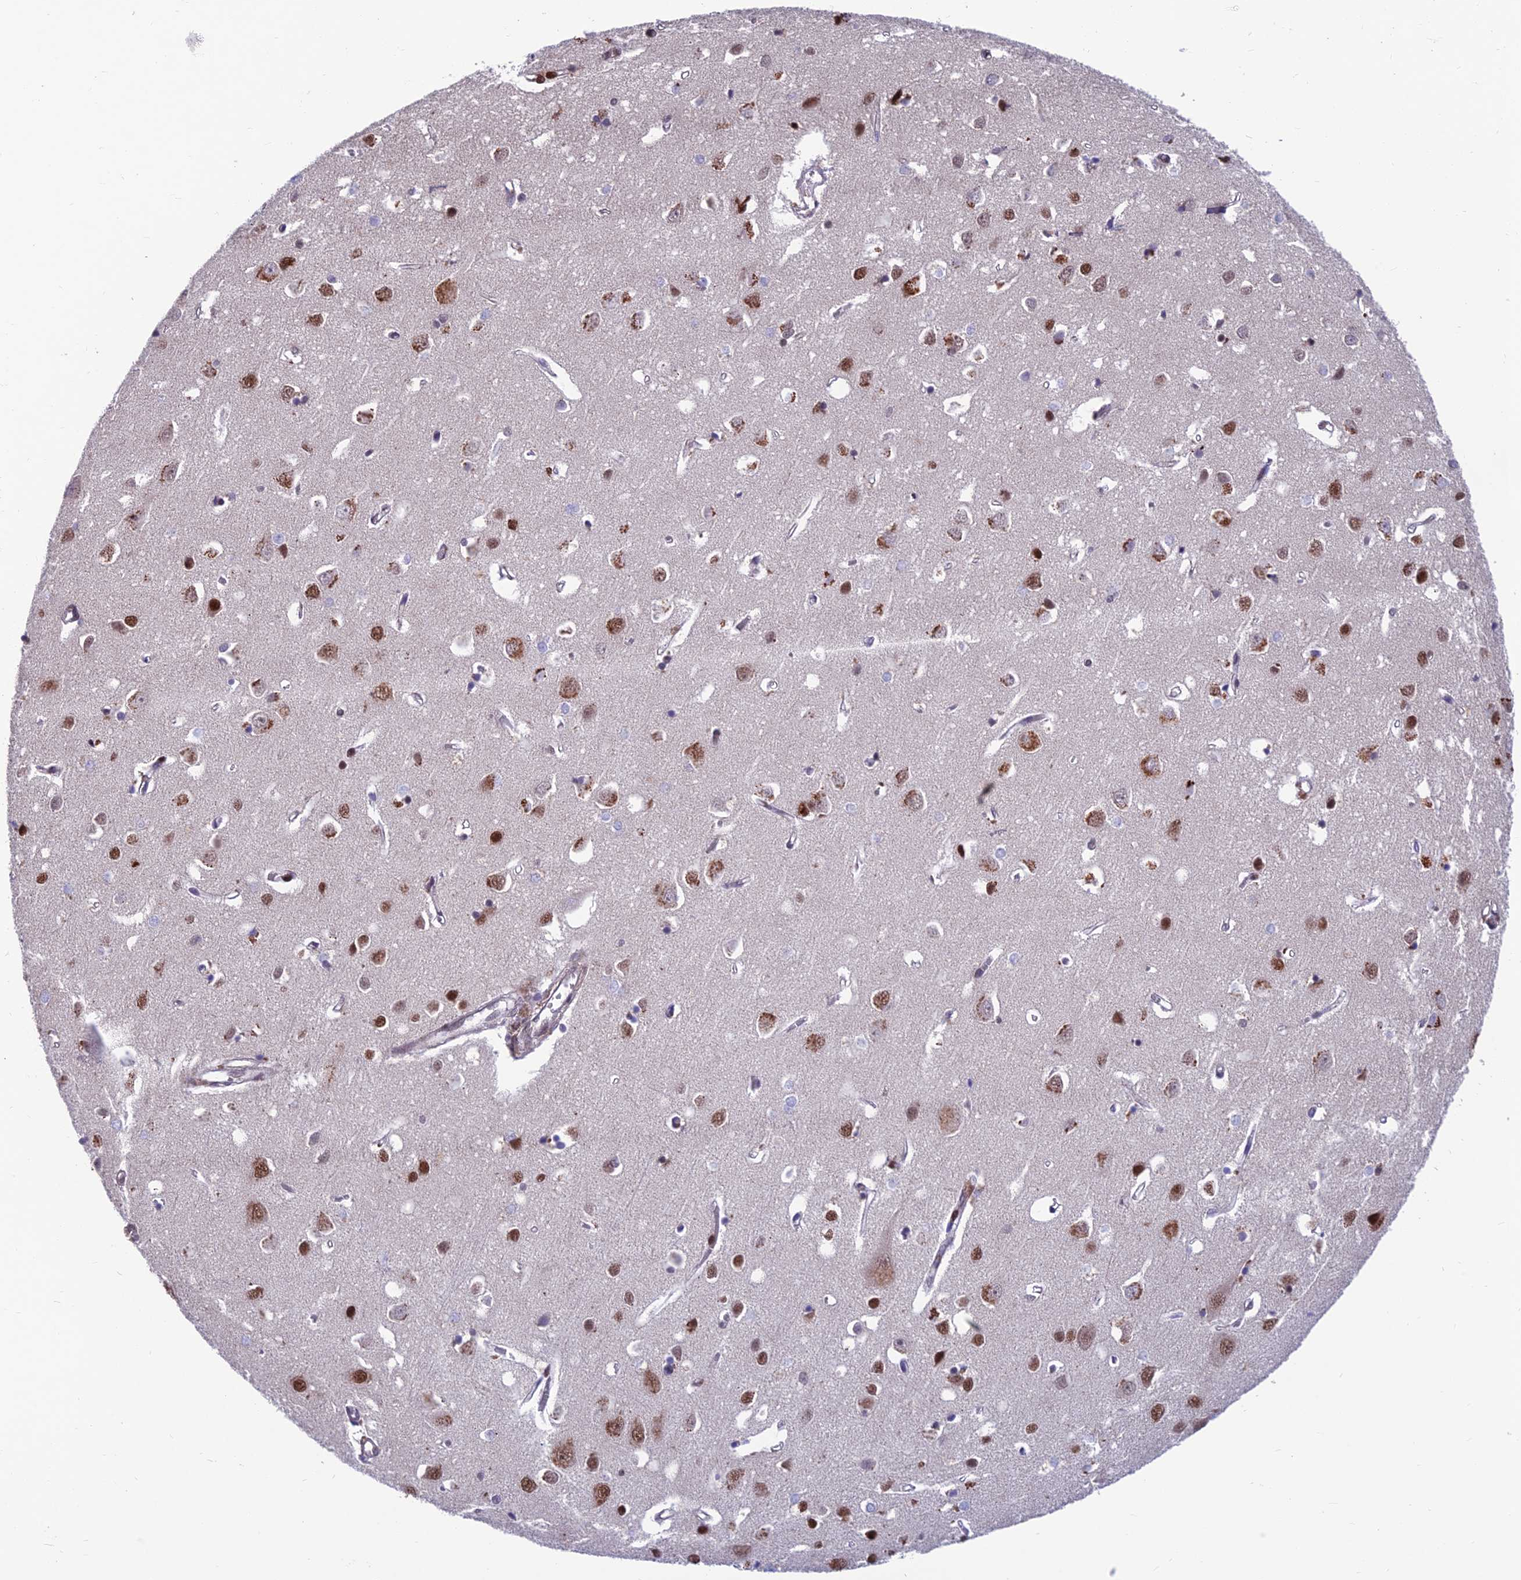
{"staining": {"intensity": "negative", "quantity": "none", "location": "none"}, "tissue": "cerebral cortex", "cell_type": "Endothelial cells", "image_type": "normal", "snomed": [{"axis": "morphology", "description": "Normal tissue, NOS"}, {"axis": "topography", "description": "Cerebral cortex"}], "caption": "IHC of unremarkable human cerebral cortex demonstrates no positivity in endothelial cells.", "gene": "KIAA1191", "patient": {"sex": "female", "age": 64}}